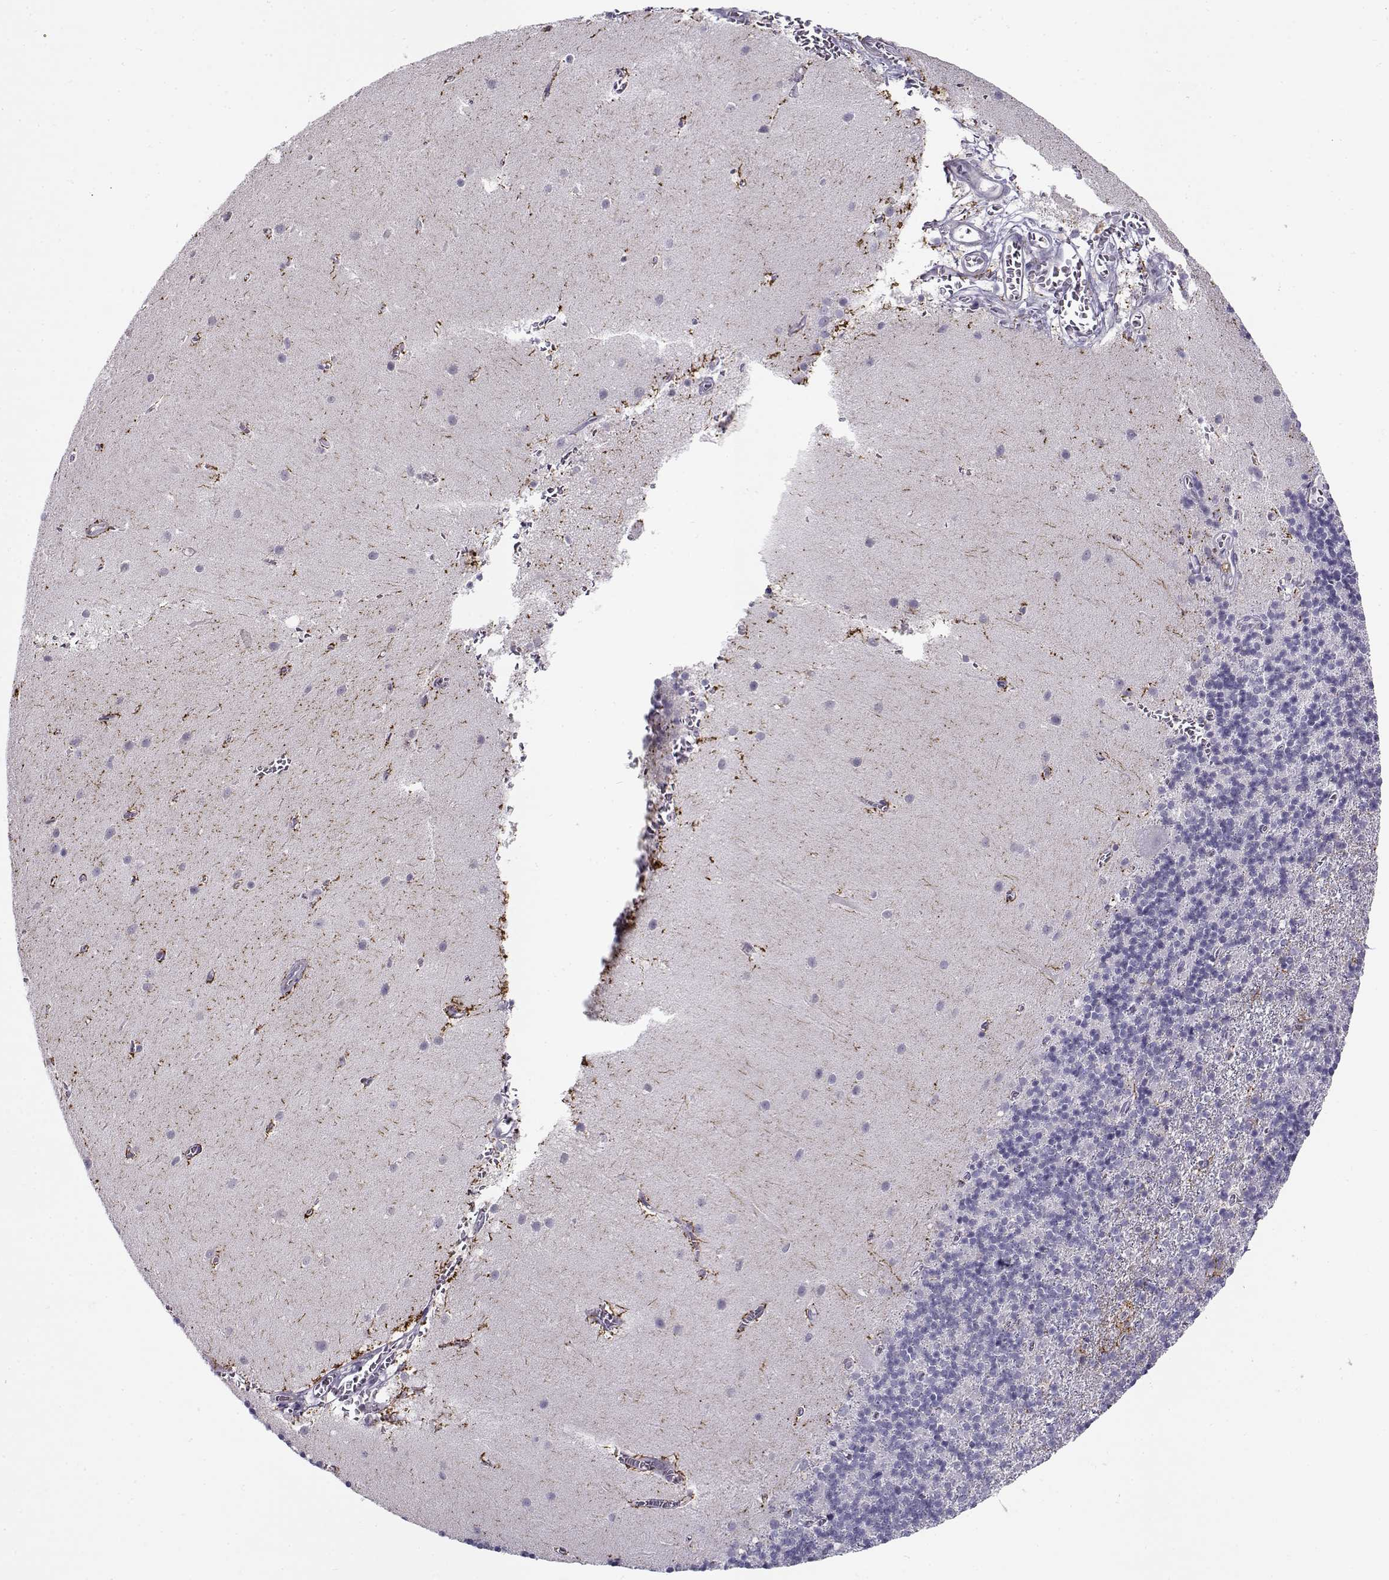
{"staining": {"intensity": "negative", "quantity": "none", "location": "none"}, "tissue": "cerebellum", "cell_type": "Cells in granular layer", "image_type": "normal", "snomed": [{"axis": "morphology", "description": "Normal tissue, NOS"}, {"axis": "topography", "description": "Cerebellum"}], "caption": "The photomicrograph displays no significant staining in cells in granular layer of cerebellum. (Stains: DAB (3,3'-diaminobenzidine) immunohistochemistry with hematoxylin counter stain, Microscopy: brightfield microscopy at high magnification).", "gene": "NPW", "patient": {"sex": "male", "age": 70}}